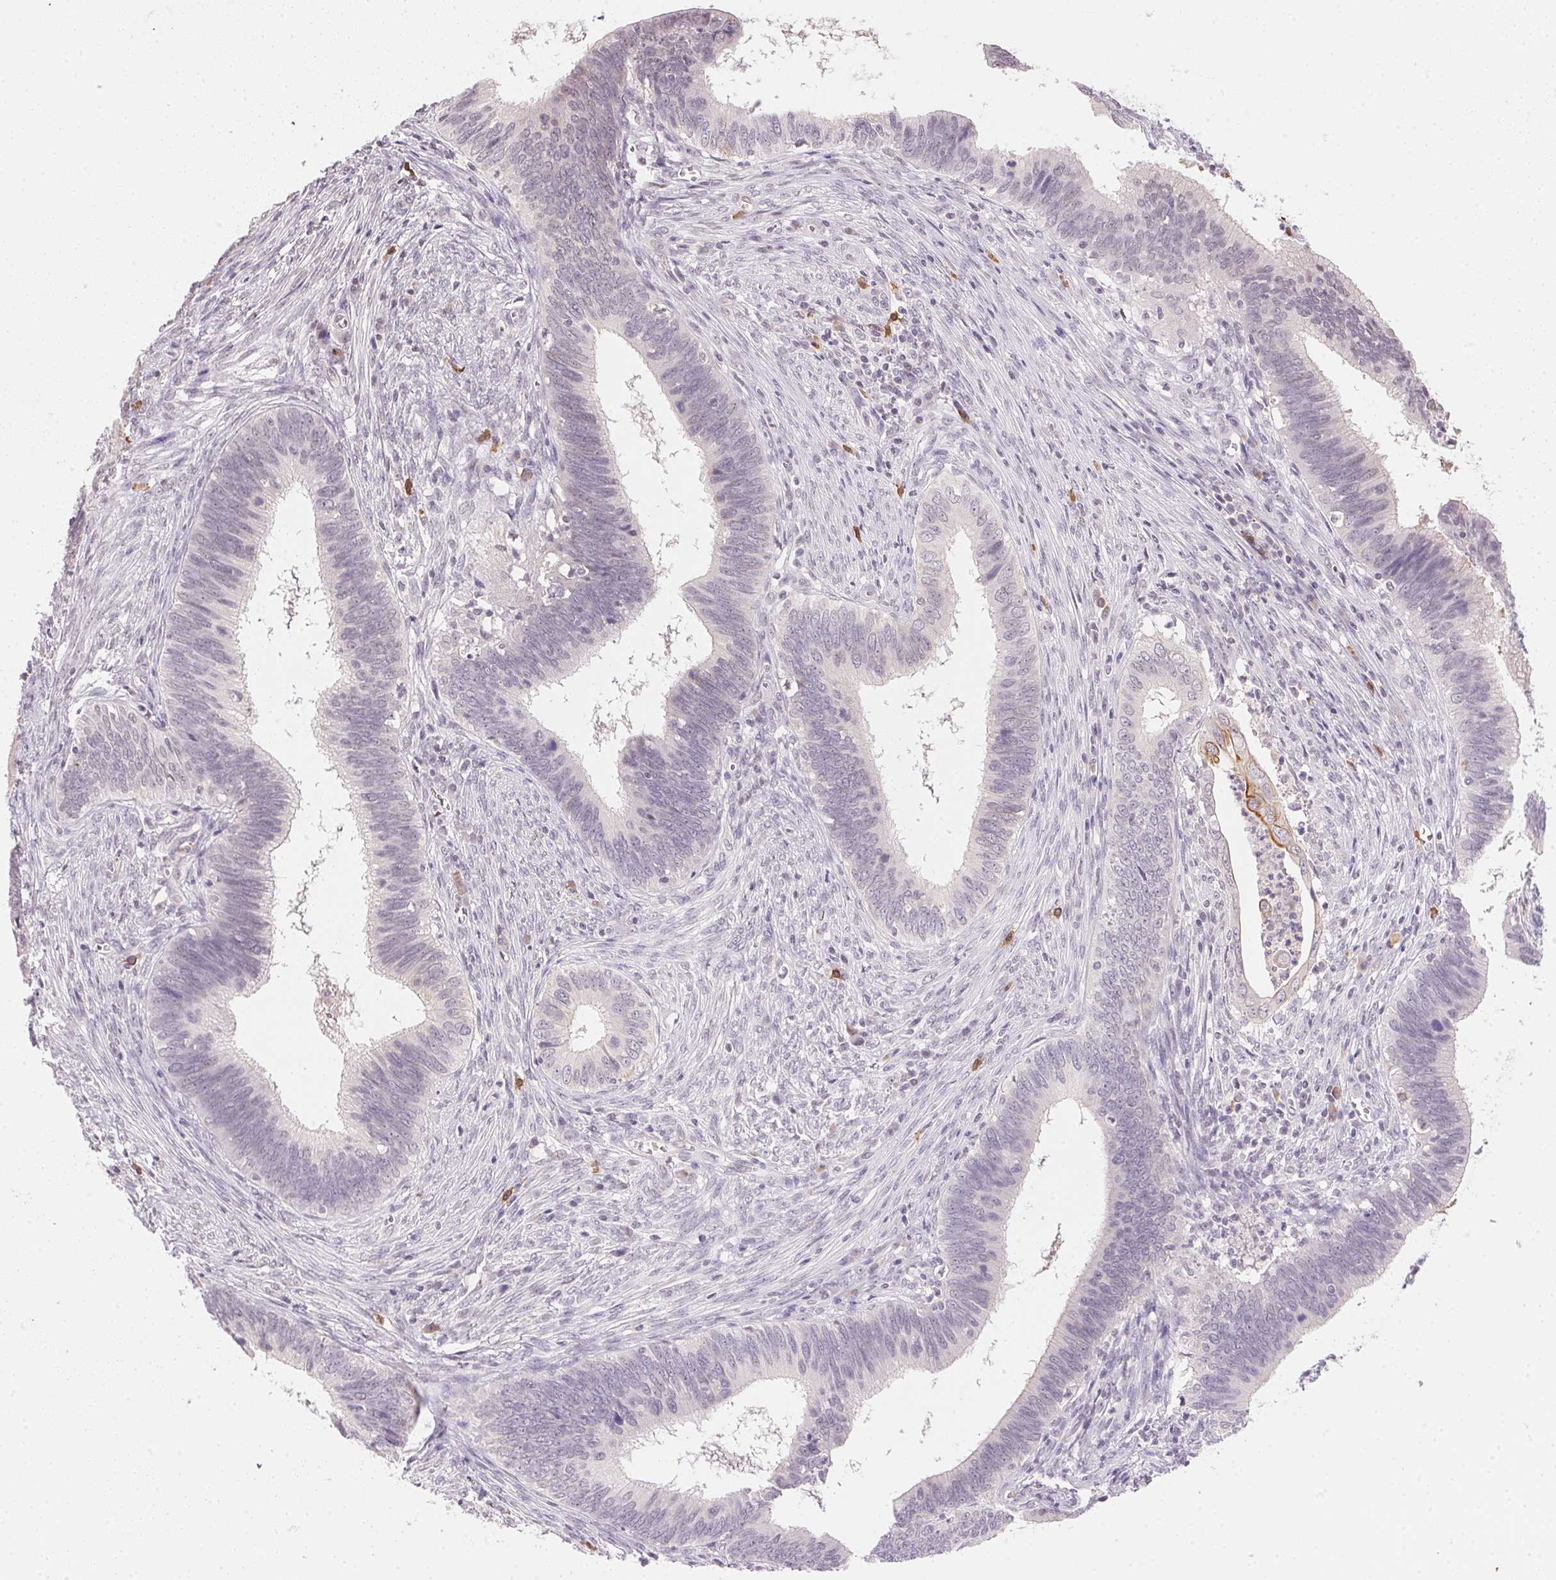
{"staining": {"intensity": "negative", "quantity": "none", "location": "none"}, "tissue": "cervical cancer", "cell_type": "Tumor cells", "image_type": "cancer", "snomed": [{"axis": "morphology", "description": "Adenocarcinoma, NOS"}, {"axis": "topography", "description": "Cervix"}], "caption": "Immunohistochemistry image of cervical cancer stained for a protein (brown), which shows no staining in tumor cells.", "gene": "FNDC4", "patient": {"sex": "female", "age": 42}}